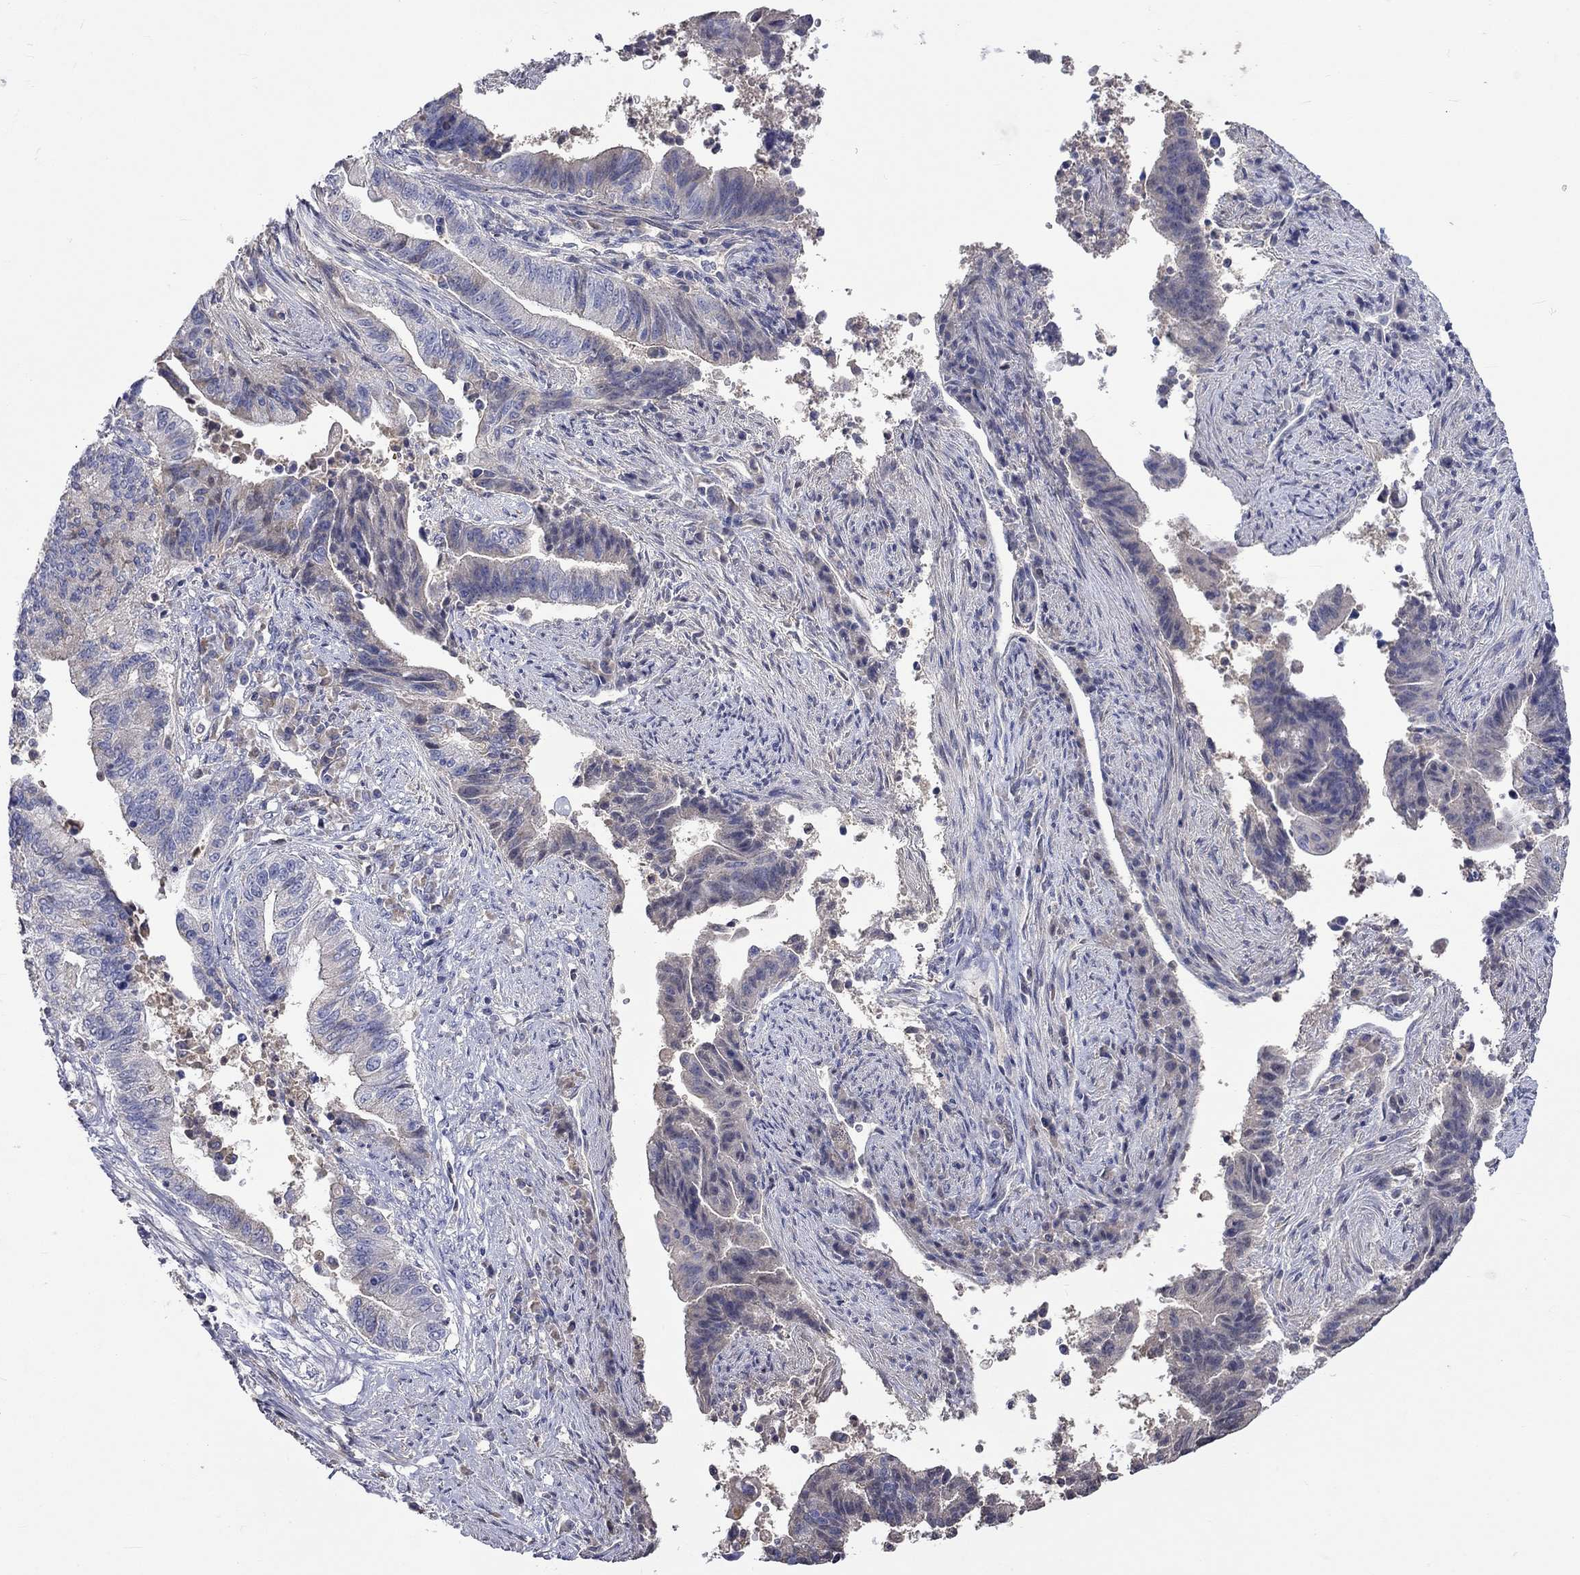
{"staining": {"intensity": "weak", "quantity": "<25%", "location": "cytoplasmic/membranous"}, "tissue": "endometrial cancer", "cell_type": "Tumor cells", "image_type": "cancer", "snomed": [{"axis": "morphology", "description": "Adenocarcinoma, NOS"}, {"axis": "topography", "description": "Uterus"}, {"axis": "topography", "description": "Endometrium"}], "caption": "A high-resolution micrograph shows IHC staining of endometrial cancer, which exhibits no significant staining in tumor cells. The staining was performed using DAB (3,3'-diaminobenzidine) to visualize the protein expression in brown, while the nuclei were stained in blue with hematoxylin (Magnification: 20x).", "gene": "LRFN4", "patient": {"sex": "female", "age": 54}}